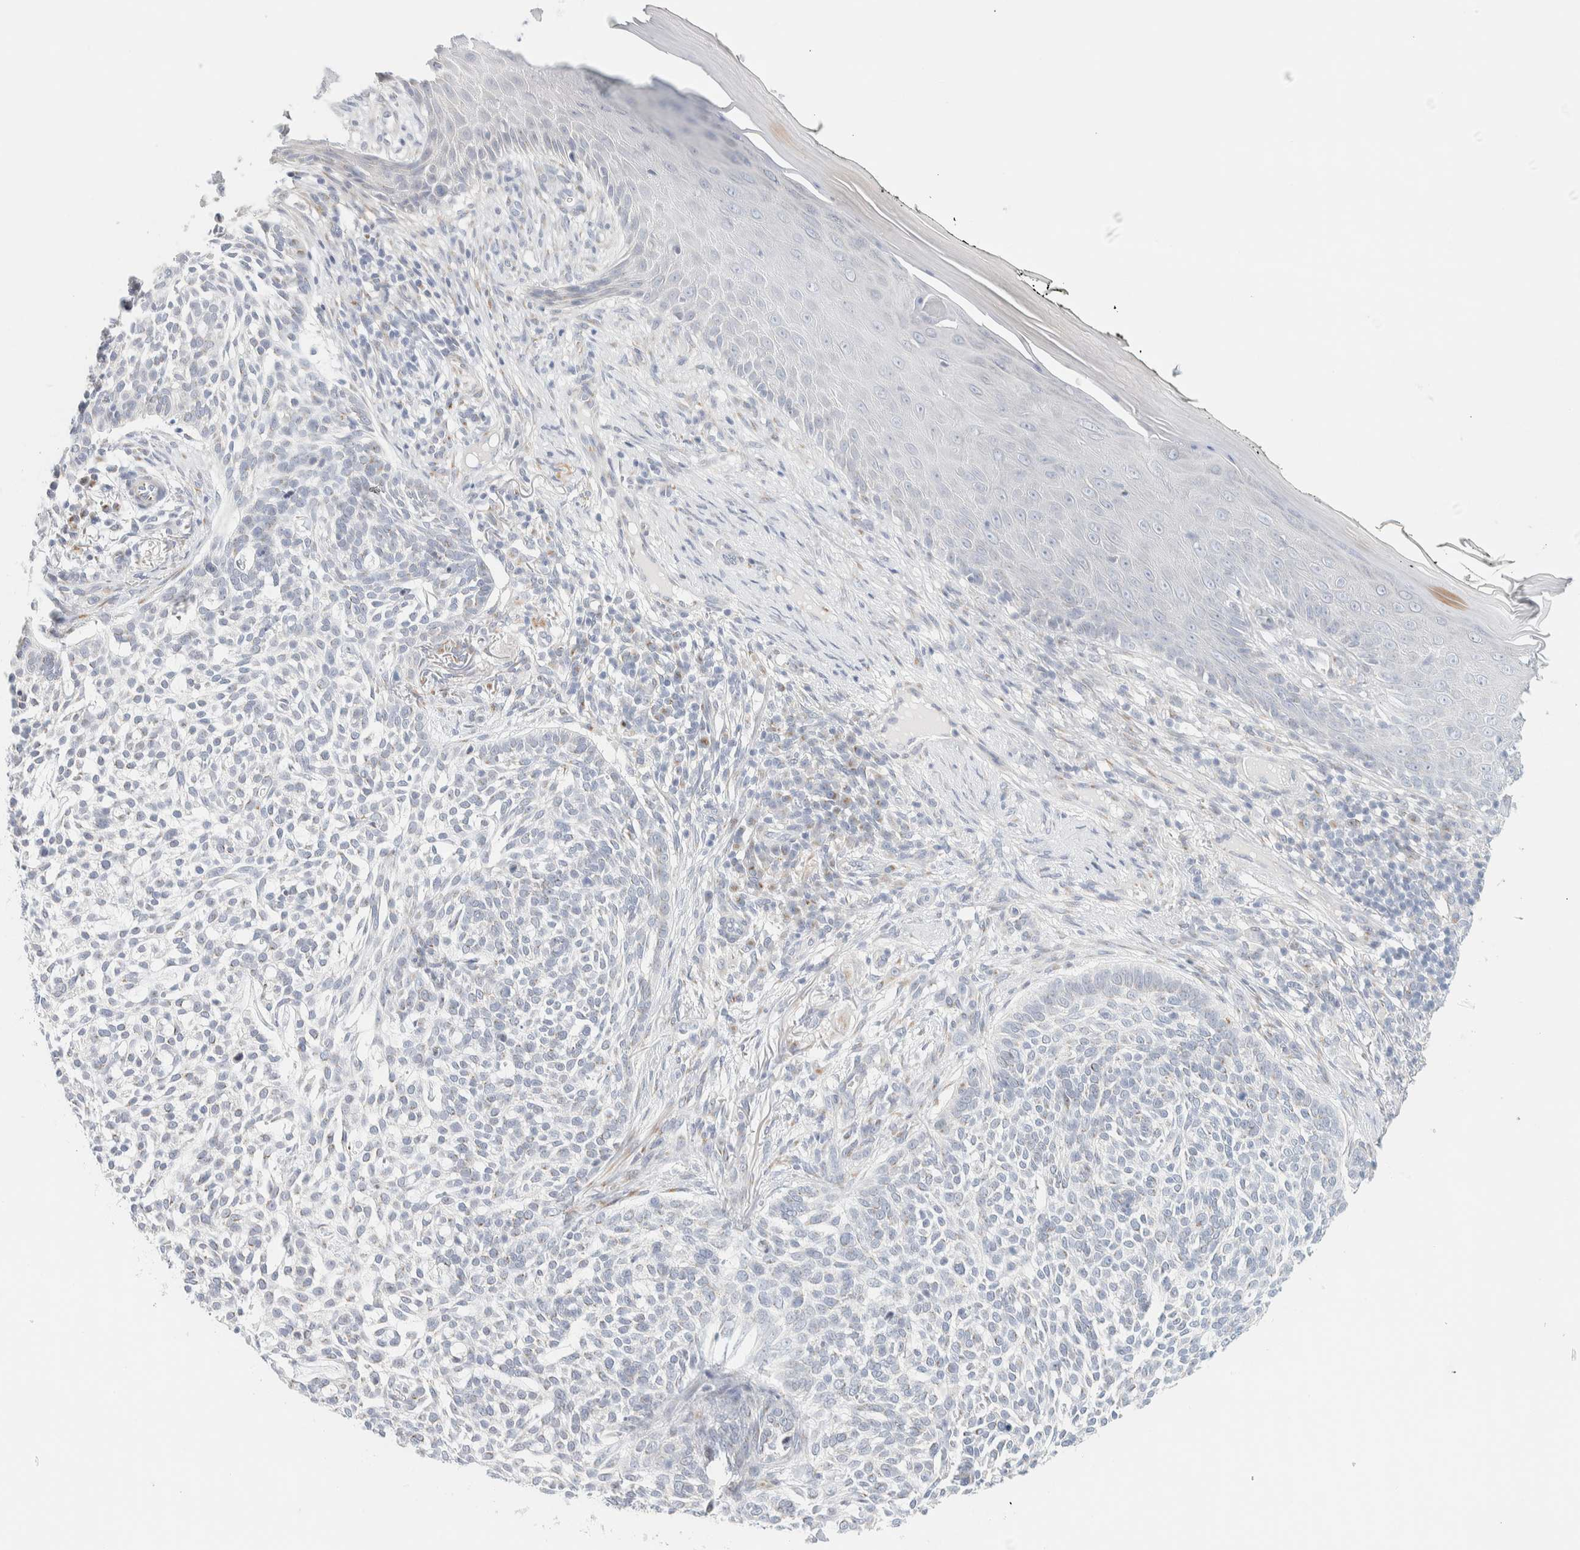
{"staining": {"intensity": "negative", "quantity": "none", "location": "none"}, "tissue": "skin cancer", "cell_type": "Tumor cells", "image_type": "cancer", "snomed": [{"axis": "morphology", "description": "Basal cell carcinoma"}, {"axis": "topography", "description": "Skin"}], "caption": "Tumor cells are negative for protein expression in human skin basal cell carcinoma.", "gene": "SPNS3", "patient": {"sex": "female", "age": 64}}